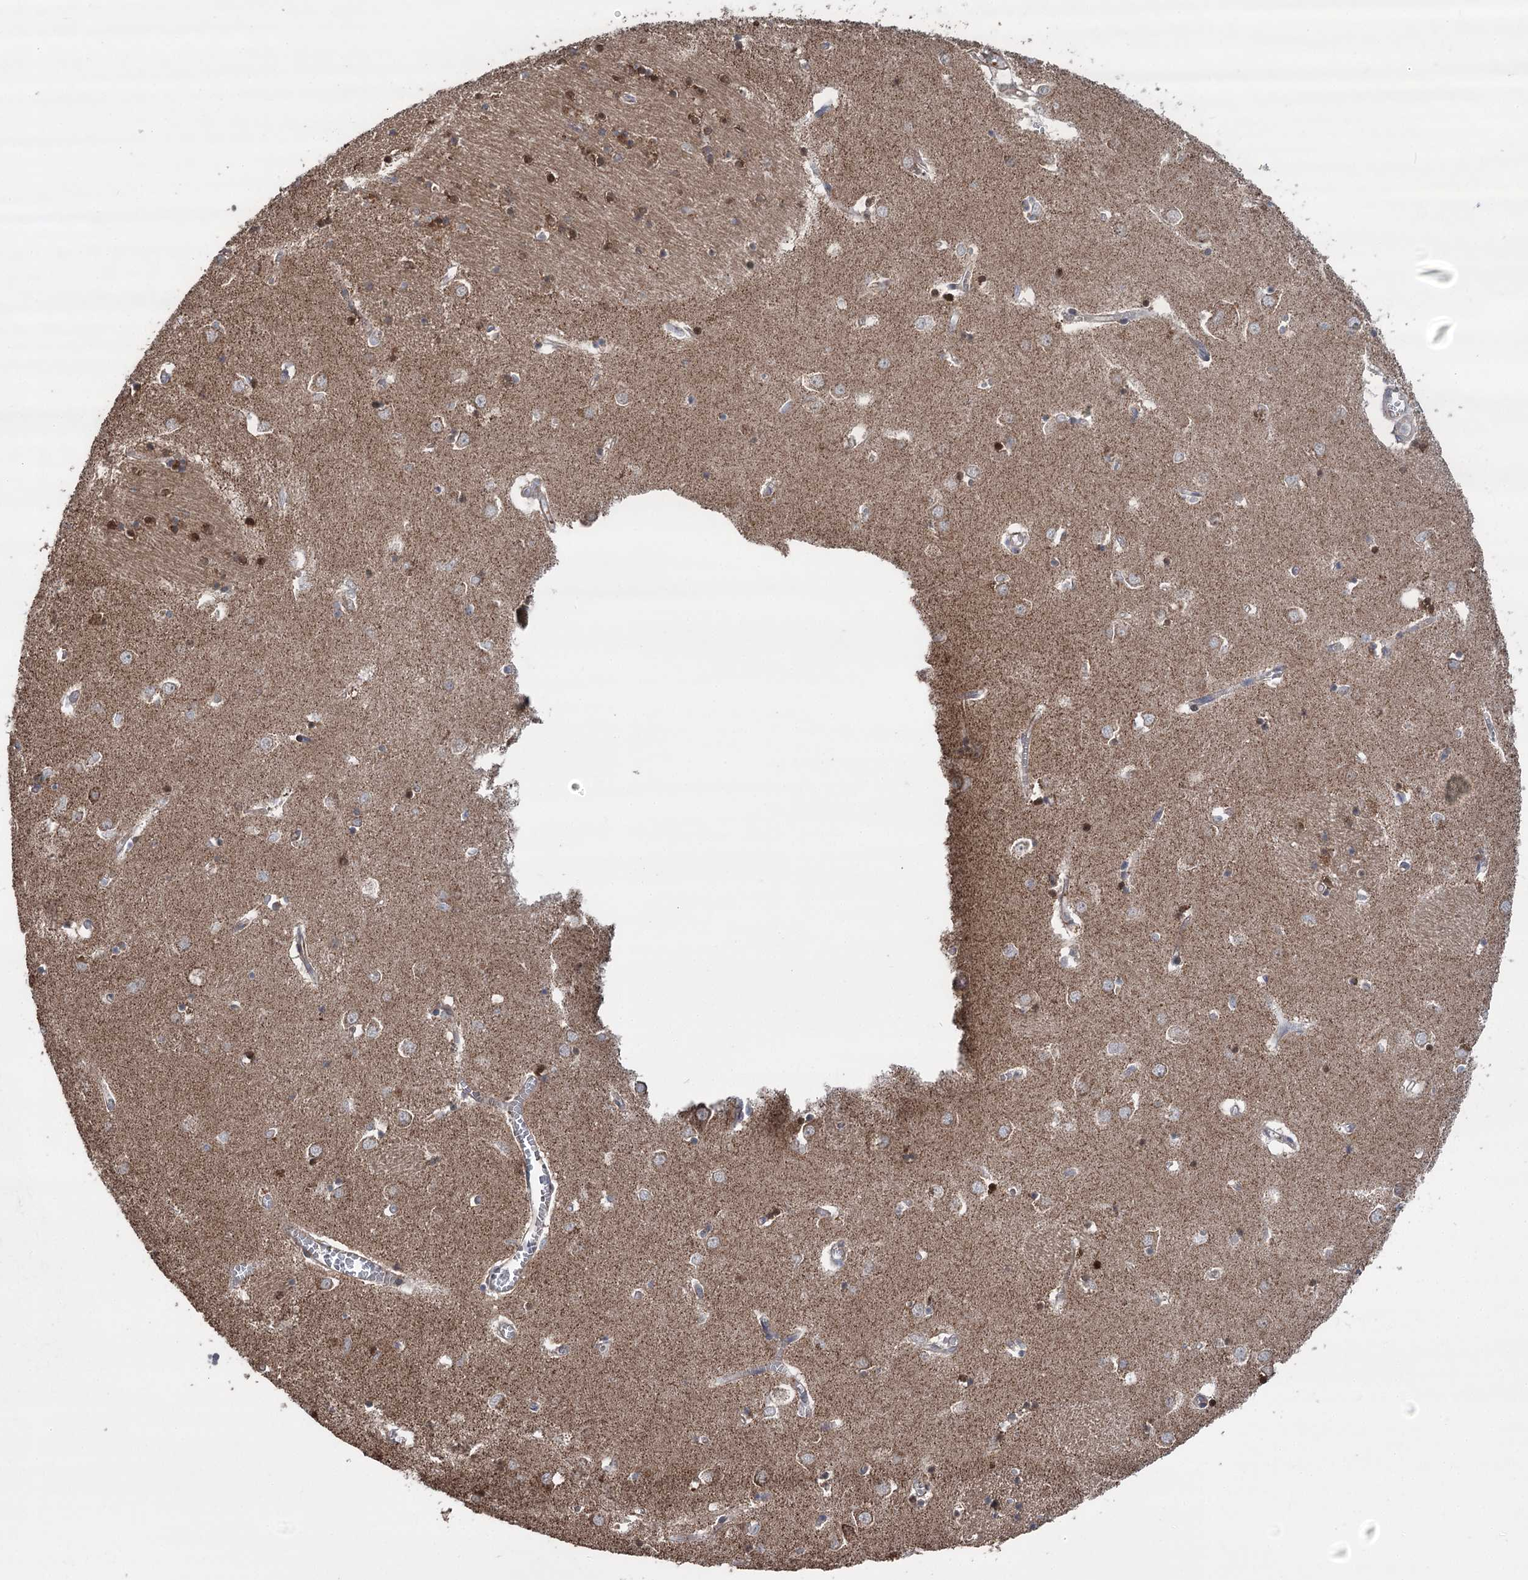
{"staining": {"intensity": "moderate", "quantity": "<25%", "location": "cytoplasmic/membranous"}, "tissue": "caudate", "cell_type": "Glial cells", "image_type": "normal", "snomed": [{"axis": "morphology", "description": "Normal tissue, NOS"}, {"axis": "topography", "description": "Lateral ventricle wall"}], "caption": "Moderate cytoplasmic/membranous protein staining is present in approximately <25% of glial cells in caudate.", "gene": "RWDD4", "patient": {"sex": "male", "age": 70}}